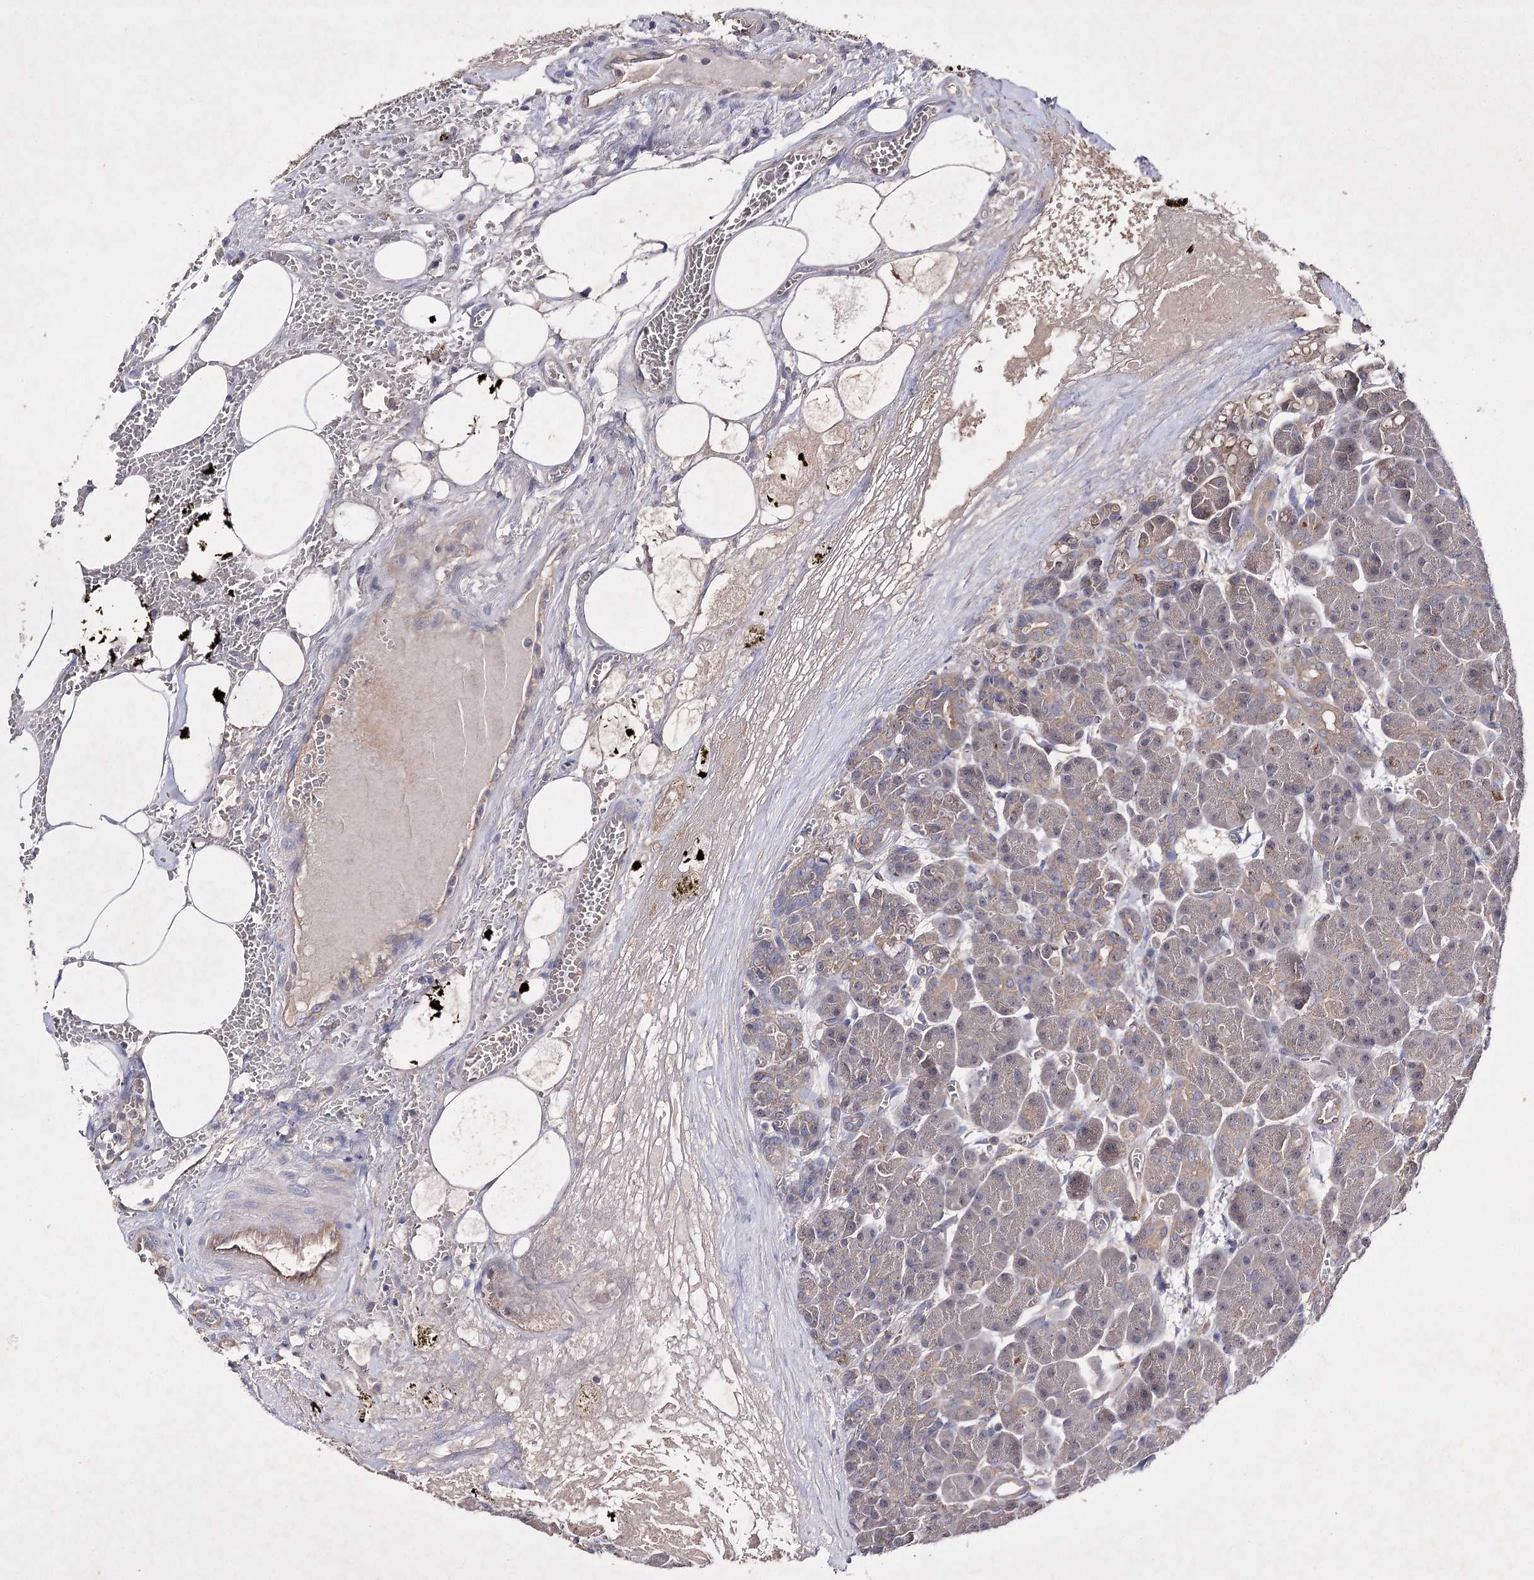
{"staining": {"intensity": "weak", "quantity": "<25%", "location": "cytoplasmic/membranous"}, "tissue": "pancreas", "cell_type": "Exocrine glandular cells", "image_type": "normal", "snomed": [{"axis": "morphology", "description": "Normal tissue, NOS"}, {"axis": "topography", "description": "Pancreas"}], "caption": "A high-resolution photomicrograph shows immunohistochemistry (IHC) staining of unremarkable pancreas, which demonstrates no significant positivity in exocrine glandular cells.", "gene": "BCR", "patient": {"sex": "male", "age": 63}}